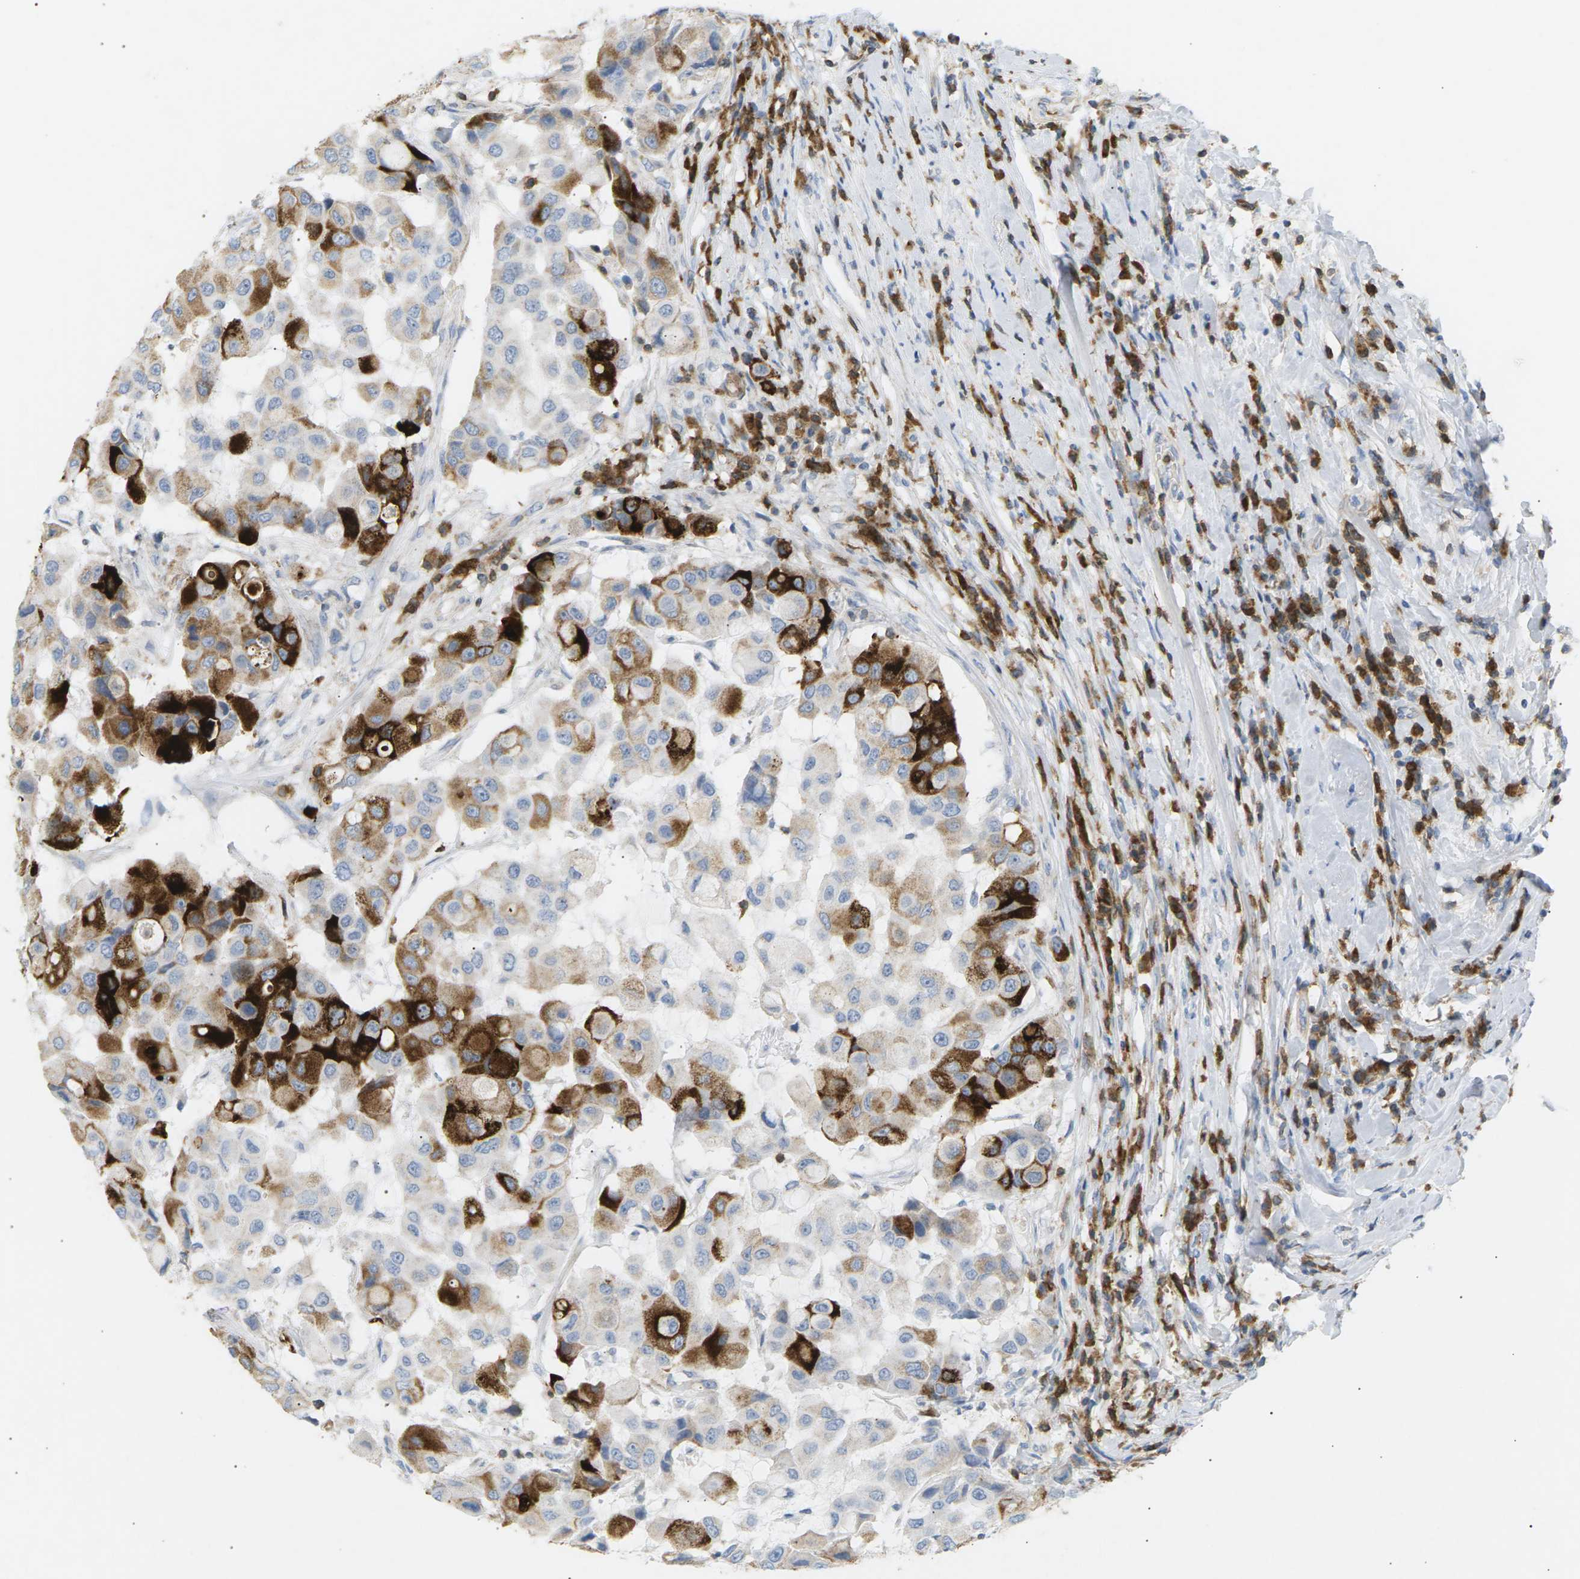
{"staining": {"intensity": "strong", "quantity": "<25%", "location": "cytoplasmic/membranous"}, "tissue": "breast cancer", "cell_type": "Tumor cells", "image_type": "cancer", "snomed": [{"axis": "morphology", "description": "Duct carcinoma"}, {"axis": "topography", "description": "Breast"}], "caption": "Protein staining shows strong cytoplasmic/membranous expression in about <25% of tumor cells in breast infiltrating ductal carcinoma. (IHC, brightfield microscopy, high magnification).", "gene": "LIME1", "patient": {"sex": "female", "age": 27}}